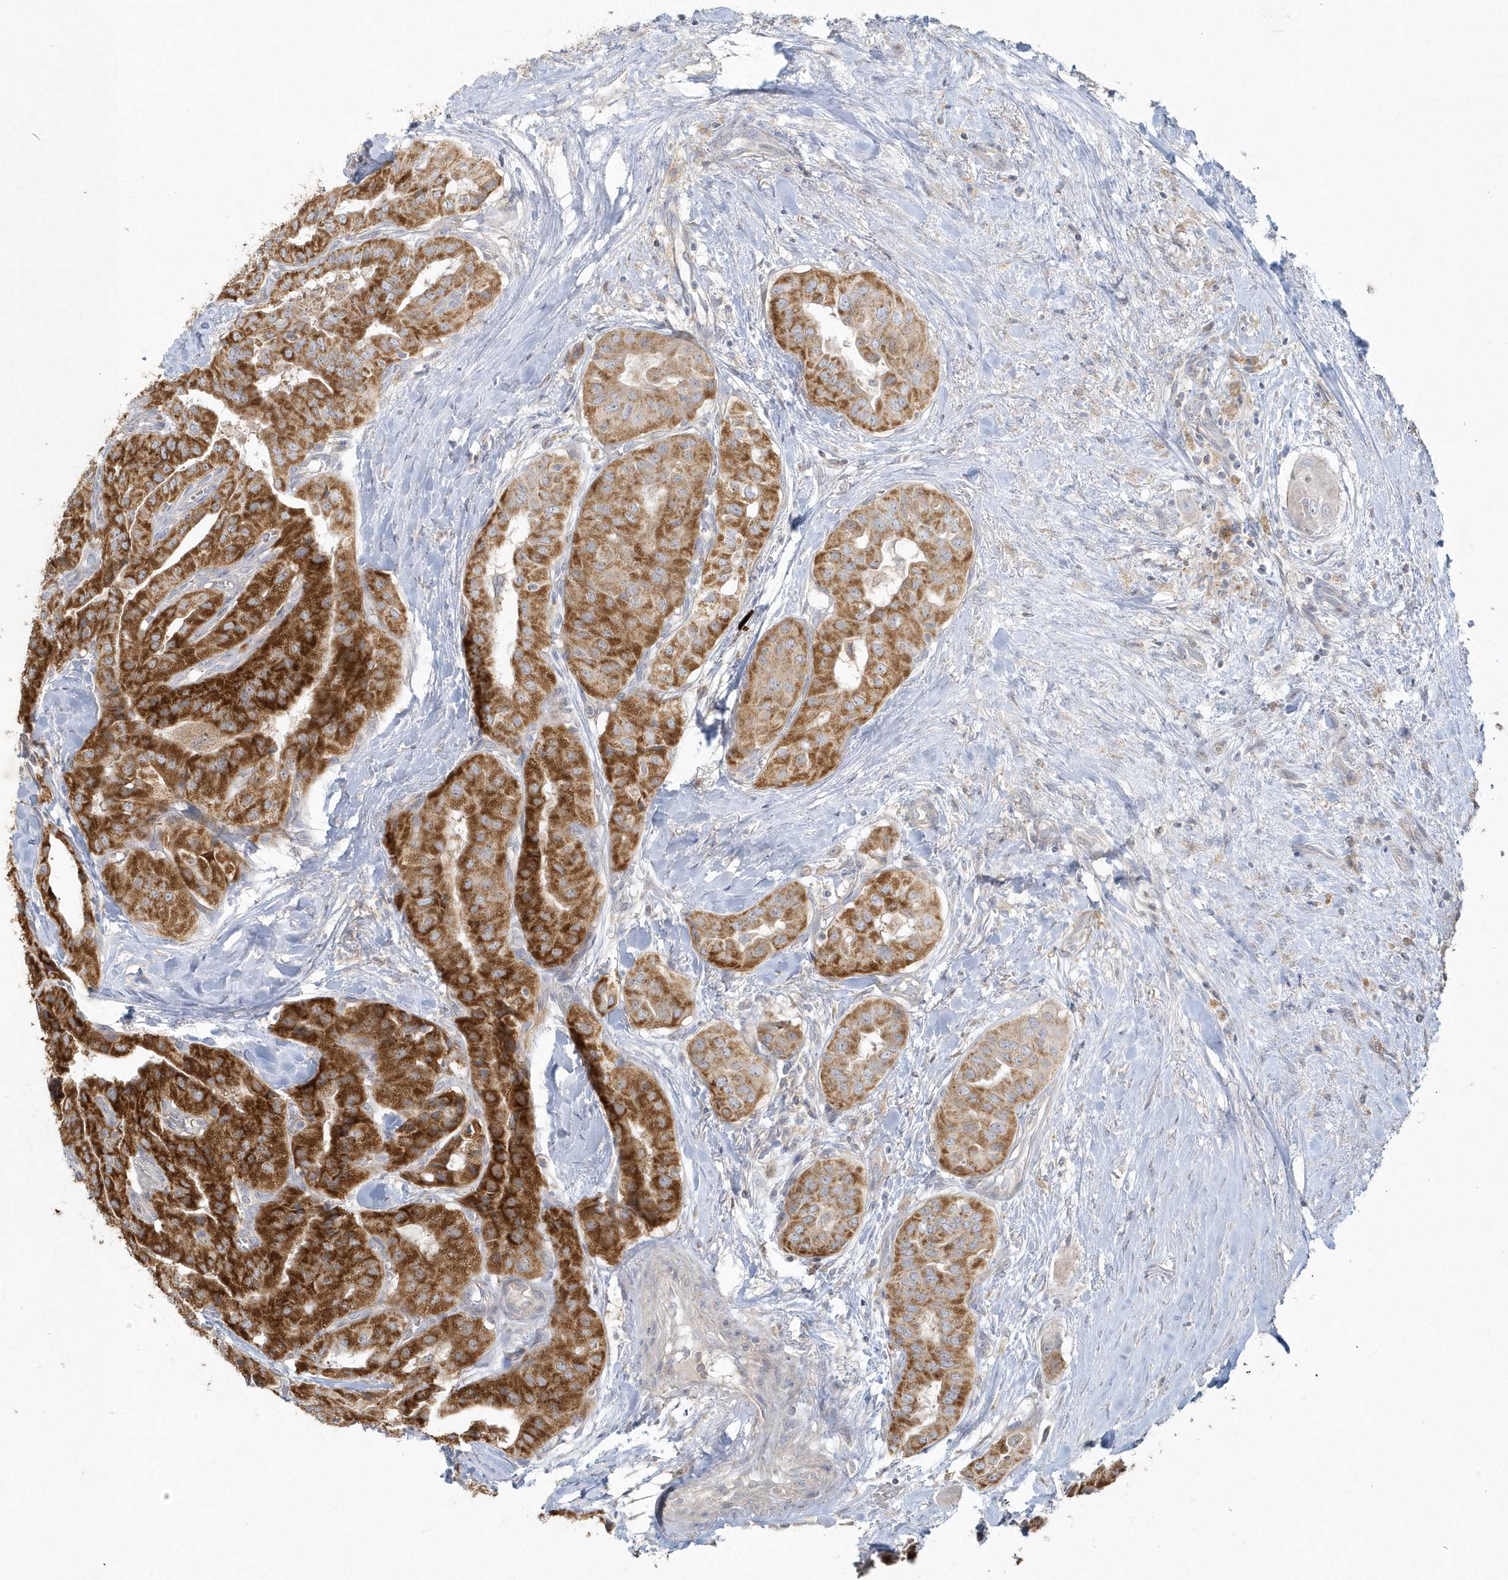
{"staining": {"intensity": "strong", "quantity": ">75%", "location": "cytoplasmic/membranous"}, "tissue": "thyroid cancer", "cell_type": "Tumor cells", "image_type": "cancer", "snomed": [{"axis": "morphology", "description": "Papillary adenocarcinoma, NOS"}, {"axis": "topography", "description": "Thyroid gland"}], "caption": "DAB (3,3'-diaminobenzidine) immunohistochemical staining of papillary adenocarcinoma (thyroid) displays strong cytoplasmic/membranous protein expression in about >75% of tumor cells. (DAB (3,3'-diaminobenzidine) IHC, brown staining for protein, blue staining for nuclei).", "gene": "BLTP3A", "patient": {"sex": "female", "age": 59}}